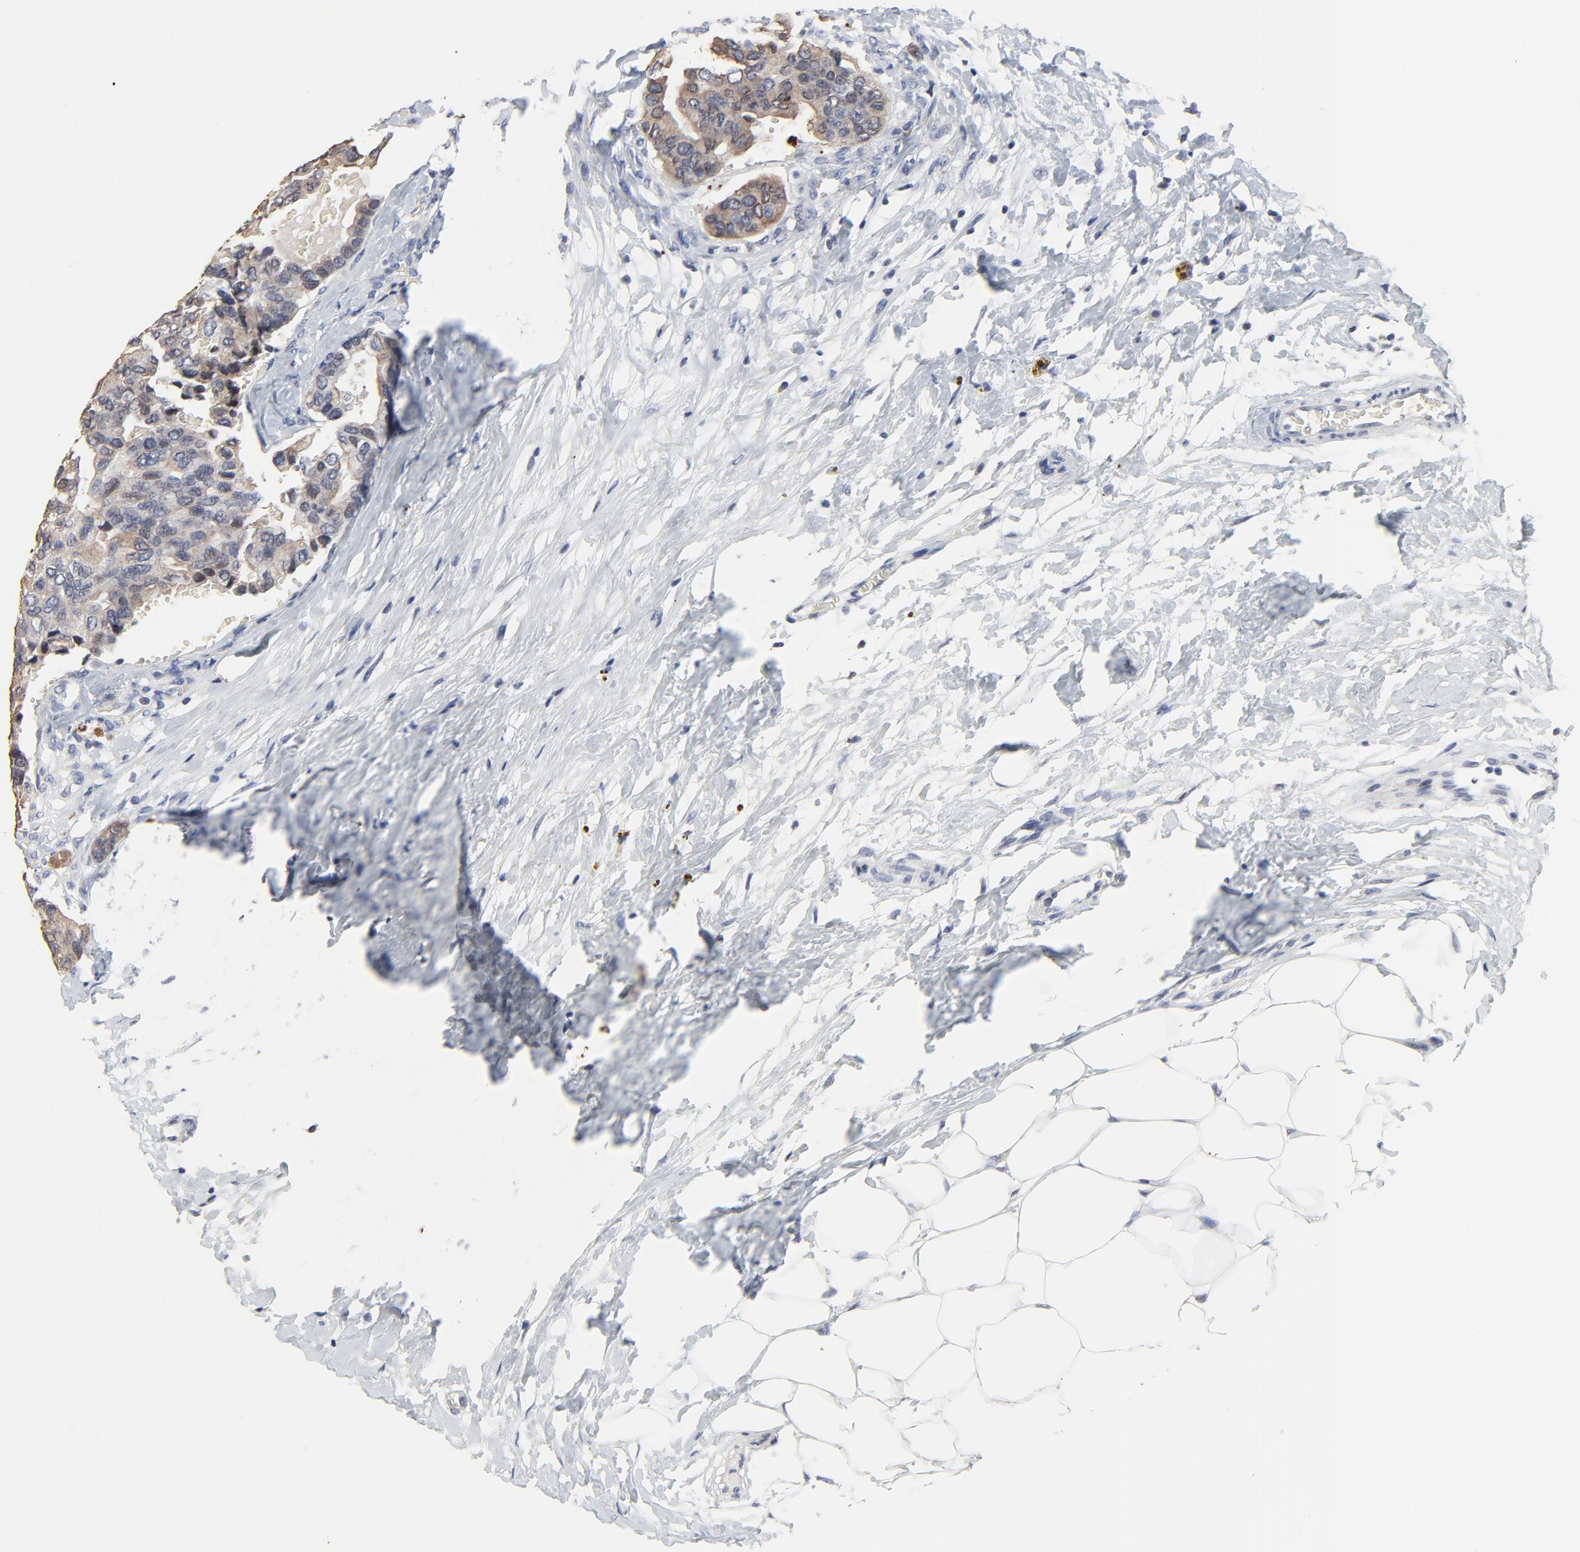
{"staining": {"intensity": "weak", "quantity": ">75%", "location": "cytoplasmic/membranous"}, "tissue": "breast cancer", "cell_type": "Tumor cells", "image_type": "cancer", "snomed": [{"axis": "morphology", "description": "Duct carcinoma"}, {"axis": "topography", "description": "Breast"}], "caption": "Immunohistochemistry (DAB) staining of infiltrating ductal carcinoma (breast) exhibits weak cytoplasmic/membranous protein positivity in approximately >75% of tumor cells. The protein is shown in brown color, while the nuclei are stained blue.", "gene": "LNX1", "patient": {"sex": "female", "age": 69}}